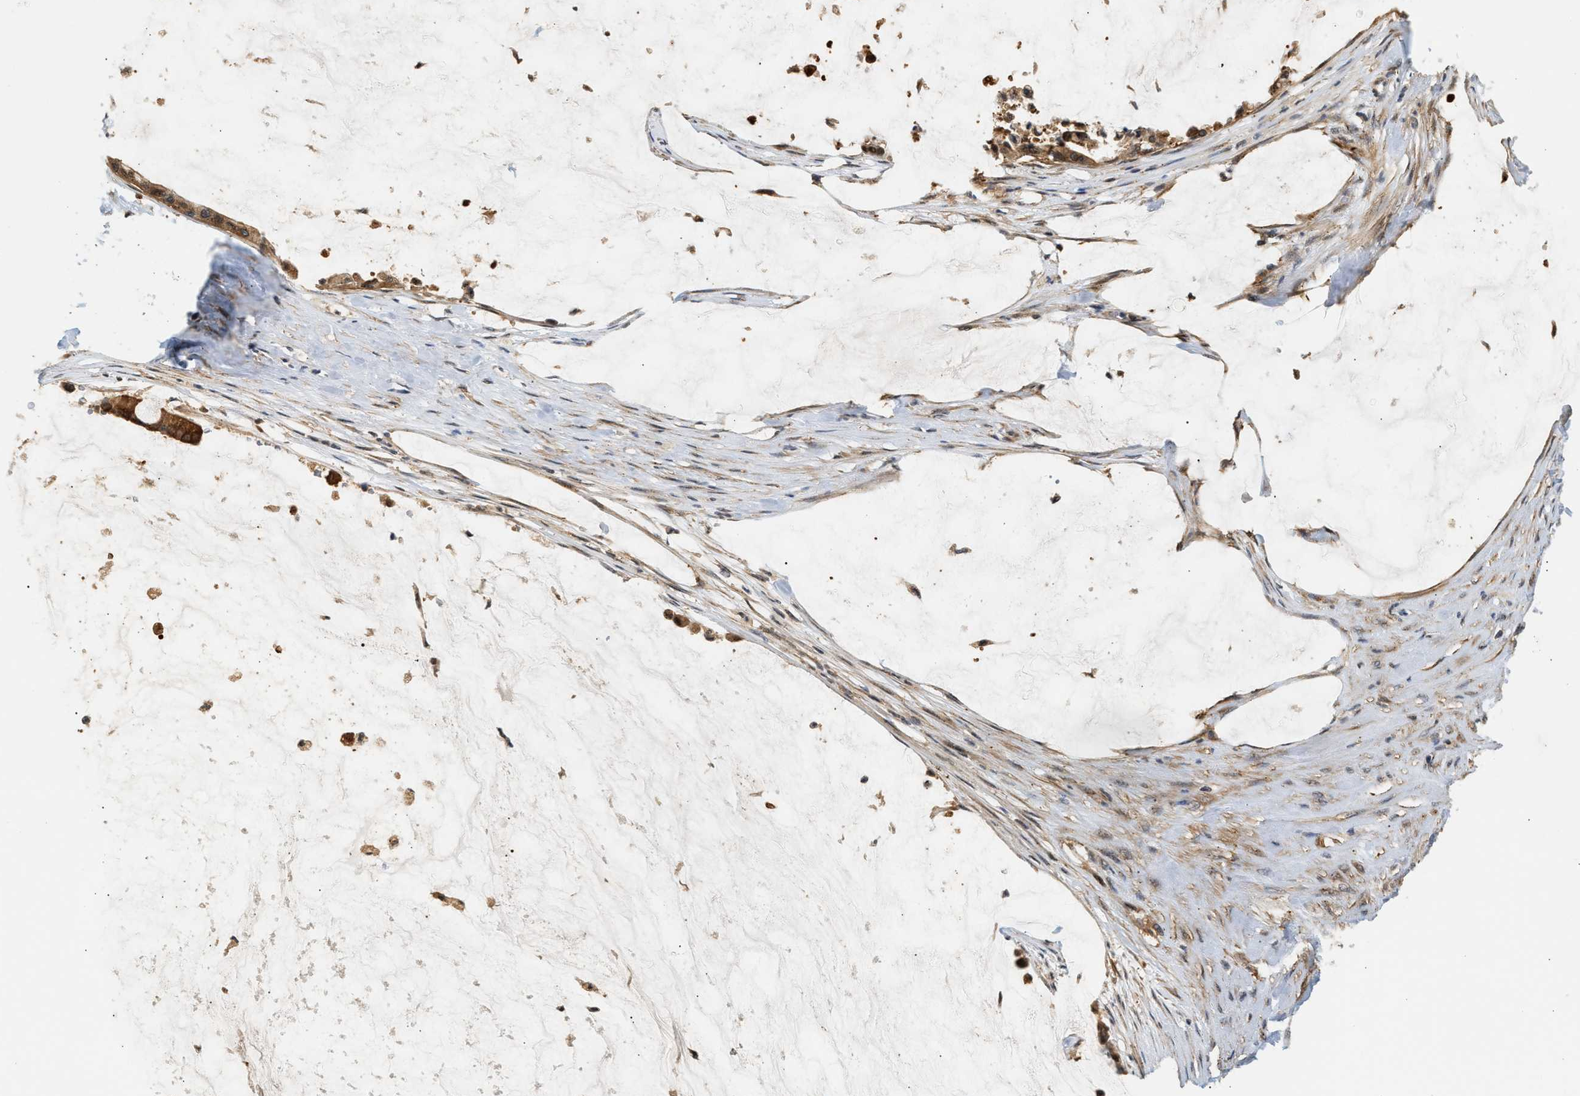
{"staining": {"intensity": "moderate", "quantity": ">75%", "location": "cytoplasmic/membranous"}, "tissue": "pancreatic cancer", "cell_type": "Tumor cells", "image_type": "cancer", "snomed": [{"axis": "morphology", "description": "Adenocarcinoma, NOS"}, {"axis": "topography", "description": "Pancreas"}], "caption": "The image reveals immunohistochemical staining of pancreatic cancer. There is moderate cytoplasmic/membranous staining is seen in approximately >75% of tumor cells. (DAB (3,3'-diaminobenzidine) IHC, brown staining for protein, blue staining for nuclei).", "gene": "MAP2K5", "patient": {"sex": "male", "age": 41}}